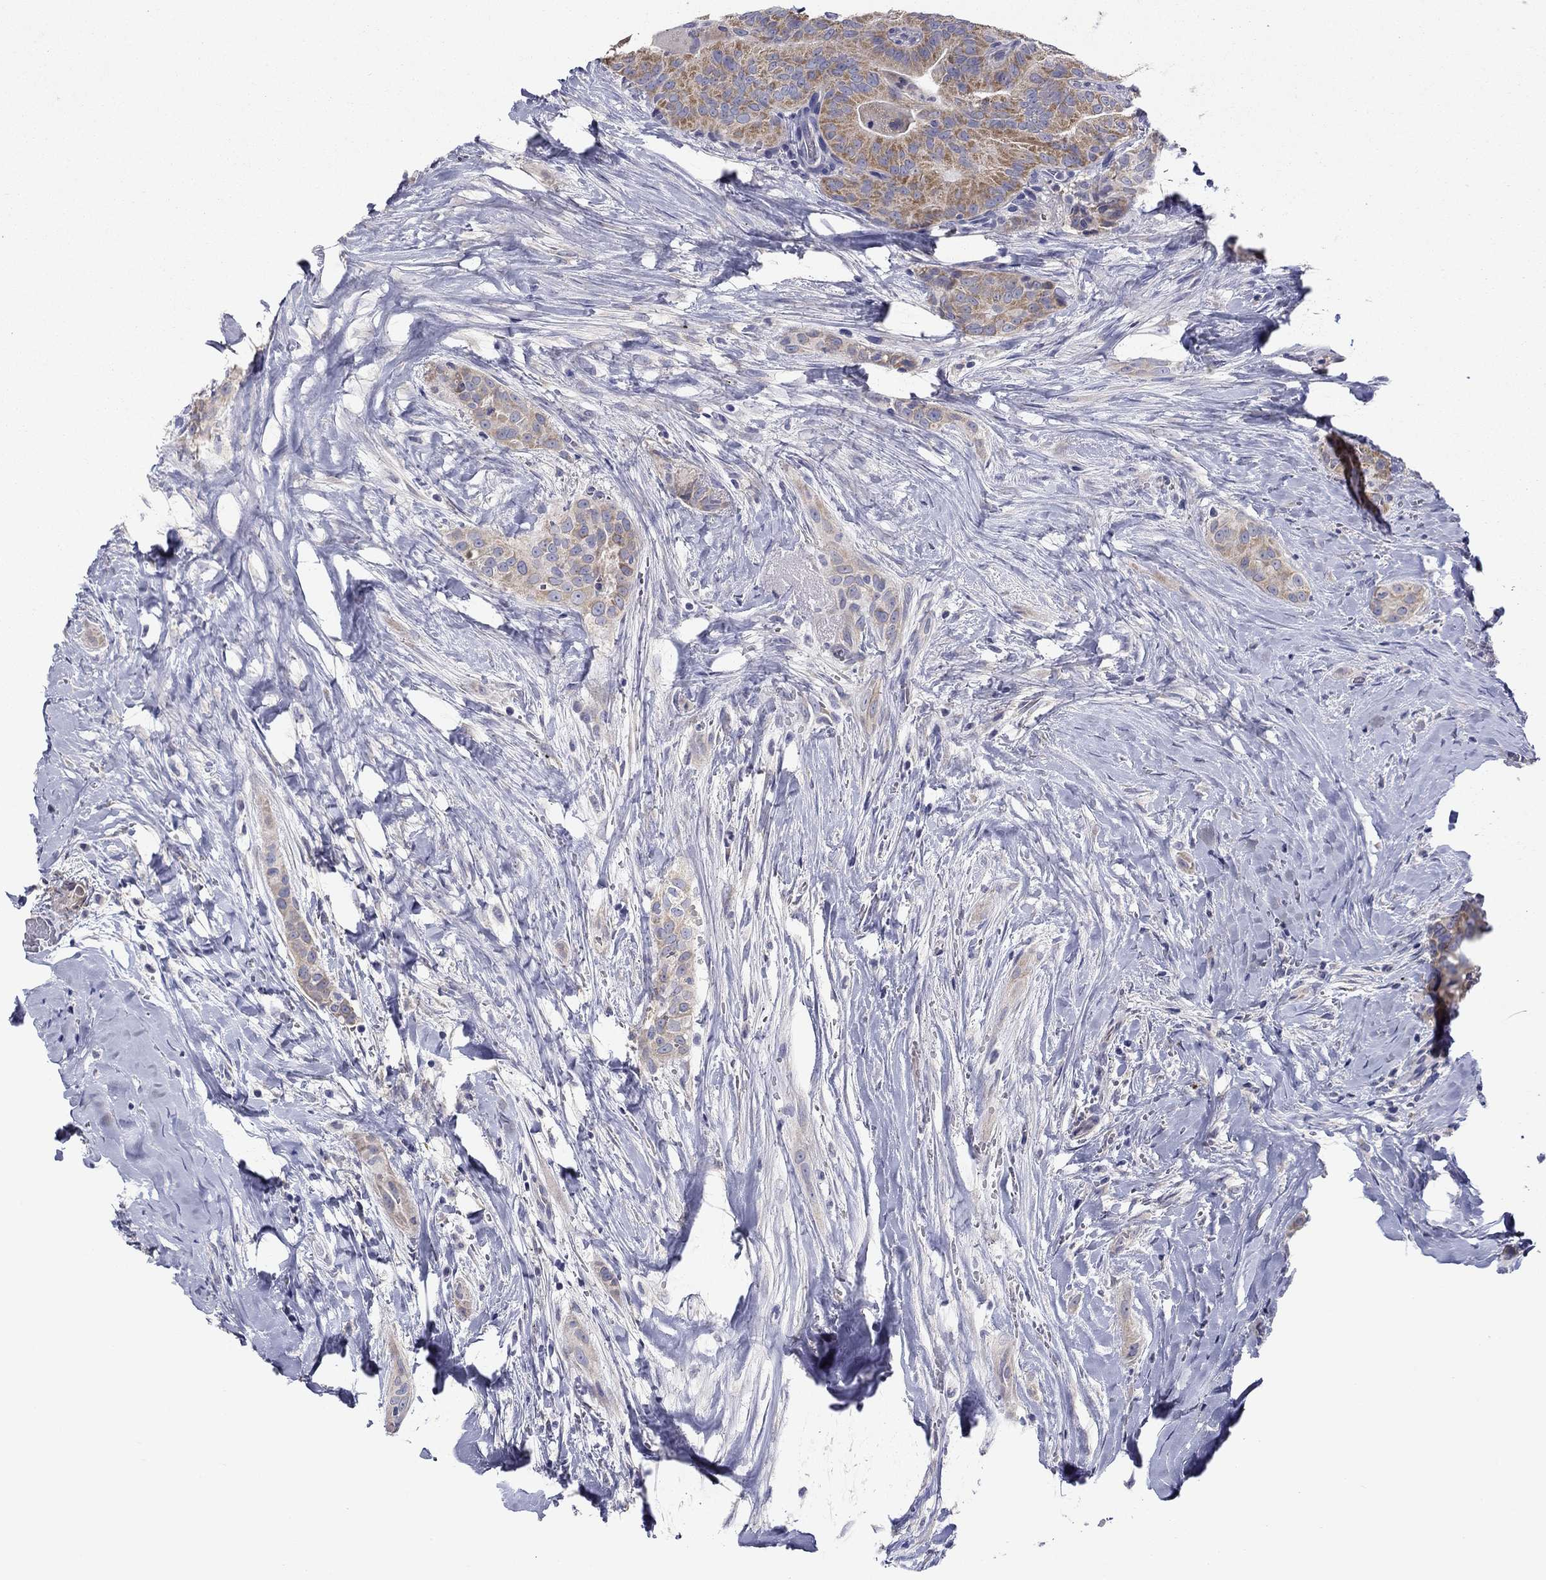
{"staining": {"intensity": "moderate", "quantity": ">75%", "location": "cytoplasmic/membranous"}, "tissue": "thyroid cancer", "cell_type": "Tumor cells", "image_type": "cancer", "snomed": [{"axis": "morphology", "description": "Papillary adenocarcinoma, NOS"}, {"axis": "topography", "description": "Thyroid gland"}], "caption": "High-magnification brightfield microscopy of thyroid cancer stained with DAB (3,3'-diaminobenzidine) (brown) and counterstained with hematoxylin (blue). tumor cells exhibit moderate cytoplasmic/membranous positivity is appreciated in approximately>75% of cells.", "gene": "SPATA7", "patient": {"sex": "male", "age": 61}}